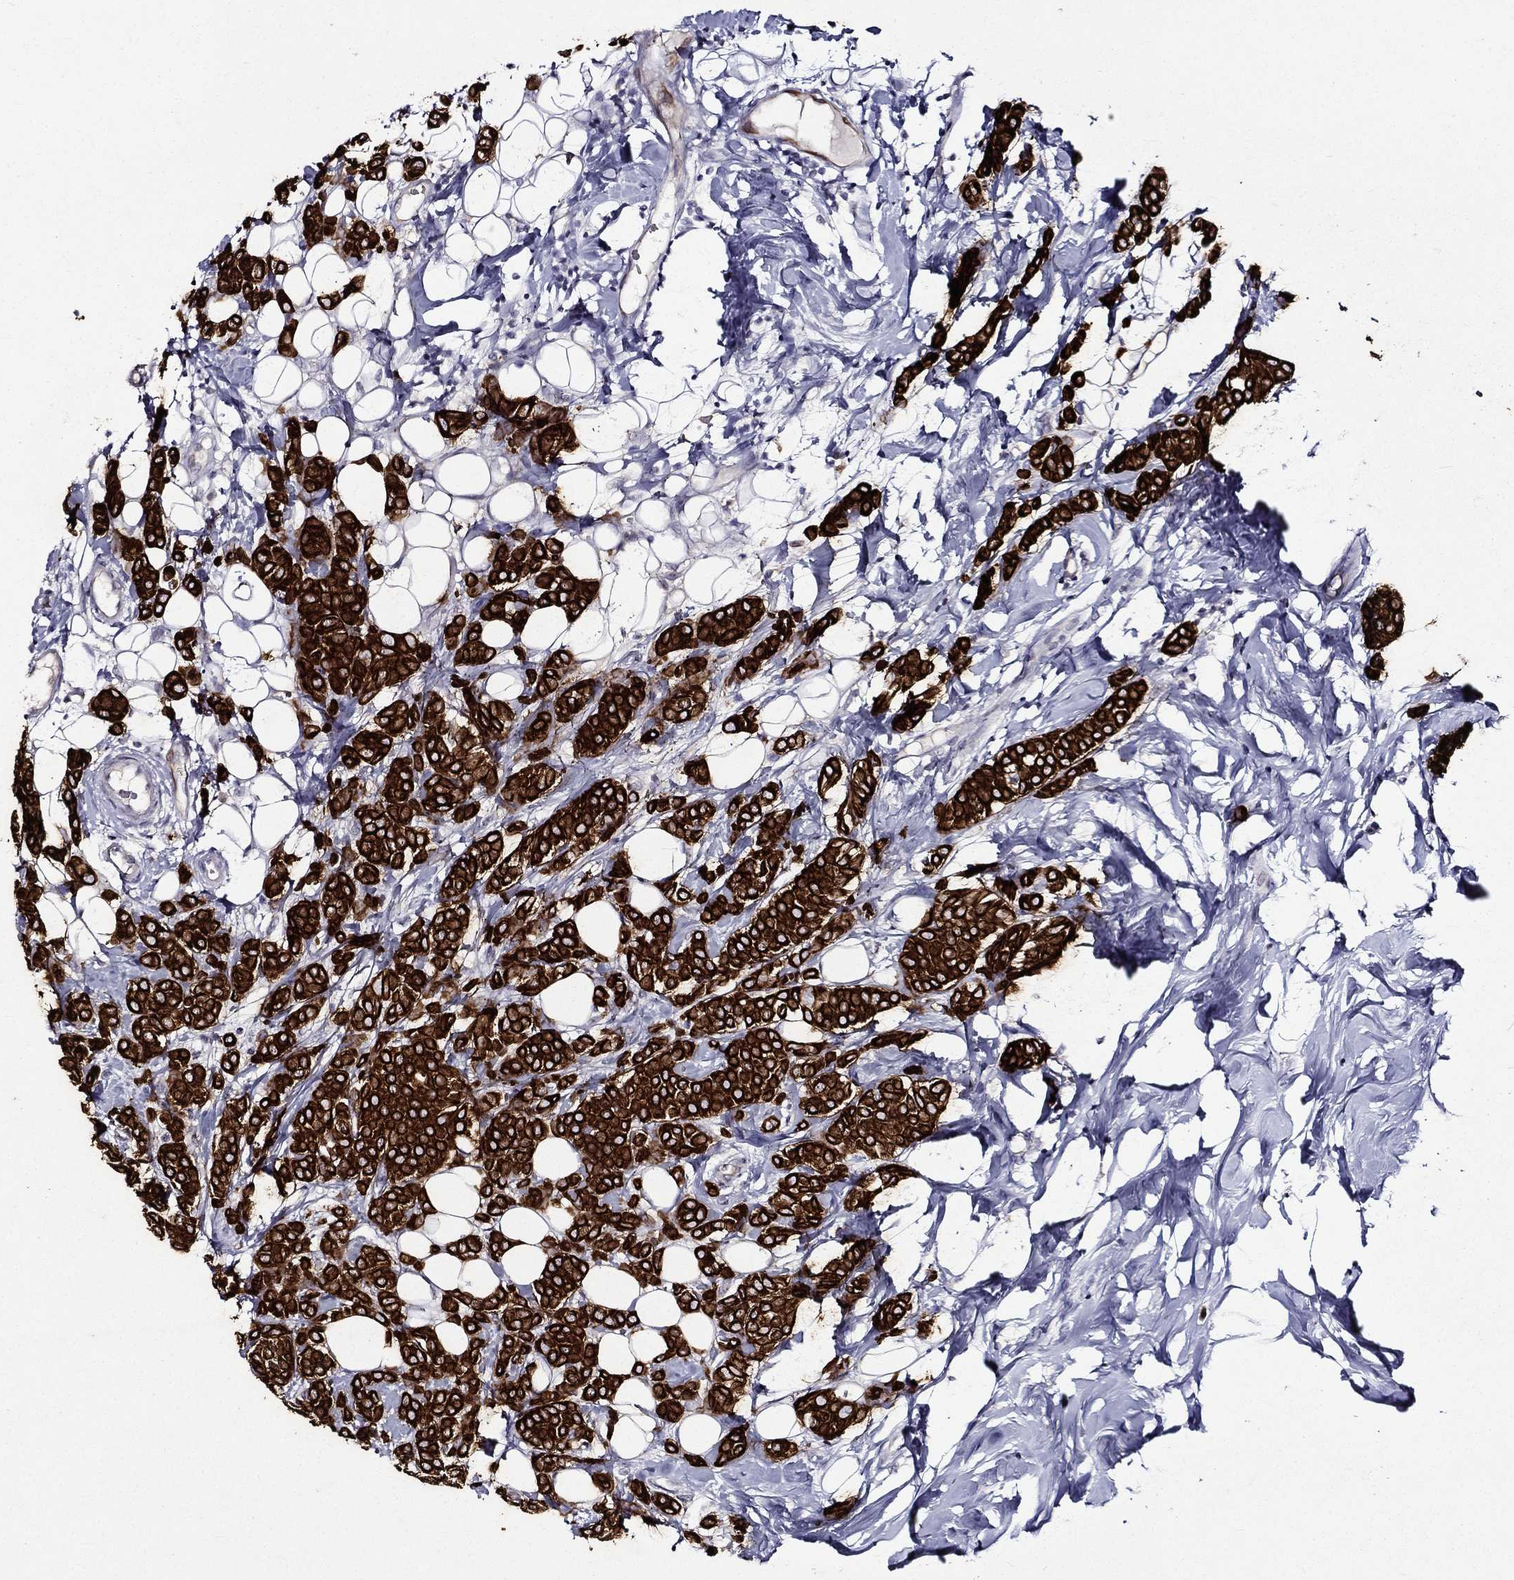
{"staining": {"intensity": "strong", "quantity": ">75%", "location": "cytoplasmic/membranous"}, "tissue": "breast cancer", "cell_type": "Tumor cells", "image_type": "cancer", "snomed": [{"axis": "morphology", "description": "Lobular carcinoma"}, {"axis": "topography", "description": "Breast"}], "caption": "Protein expression by immunohistochemistry (IHC) shows strong cytoplasmic/membranous expression in about >75% of tumor cells in breast cancer (lobular carcinoma). (brown staining indicates protein expression, while blue staining denotes nuclei).", "gene": "KRT7", "patient": {"sex": "female", "age": 49}}